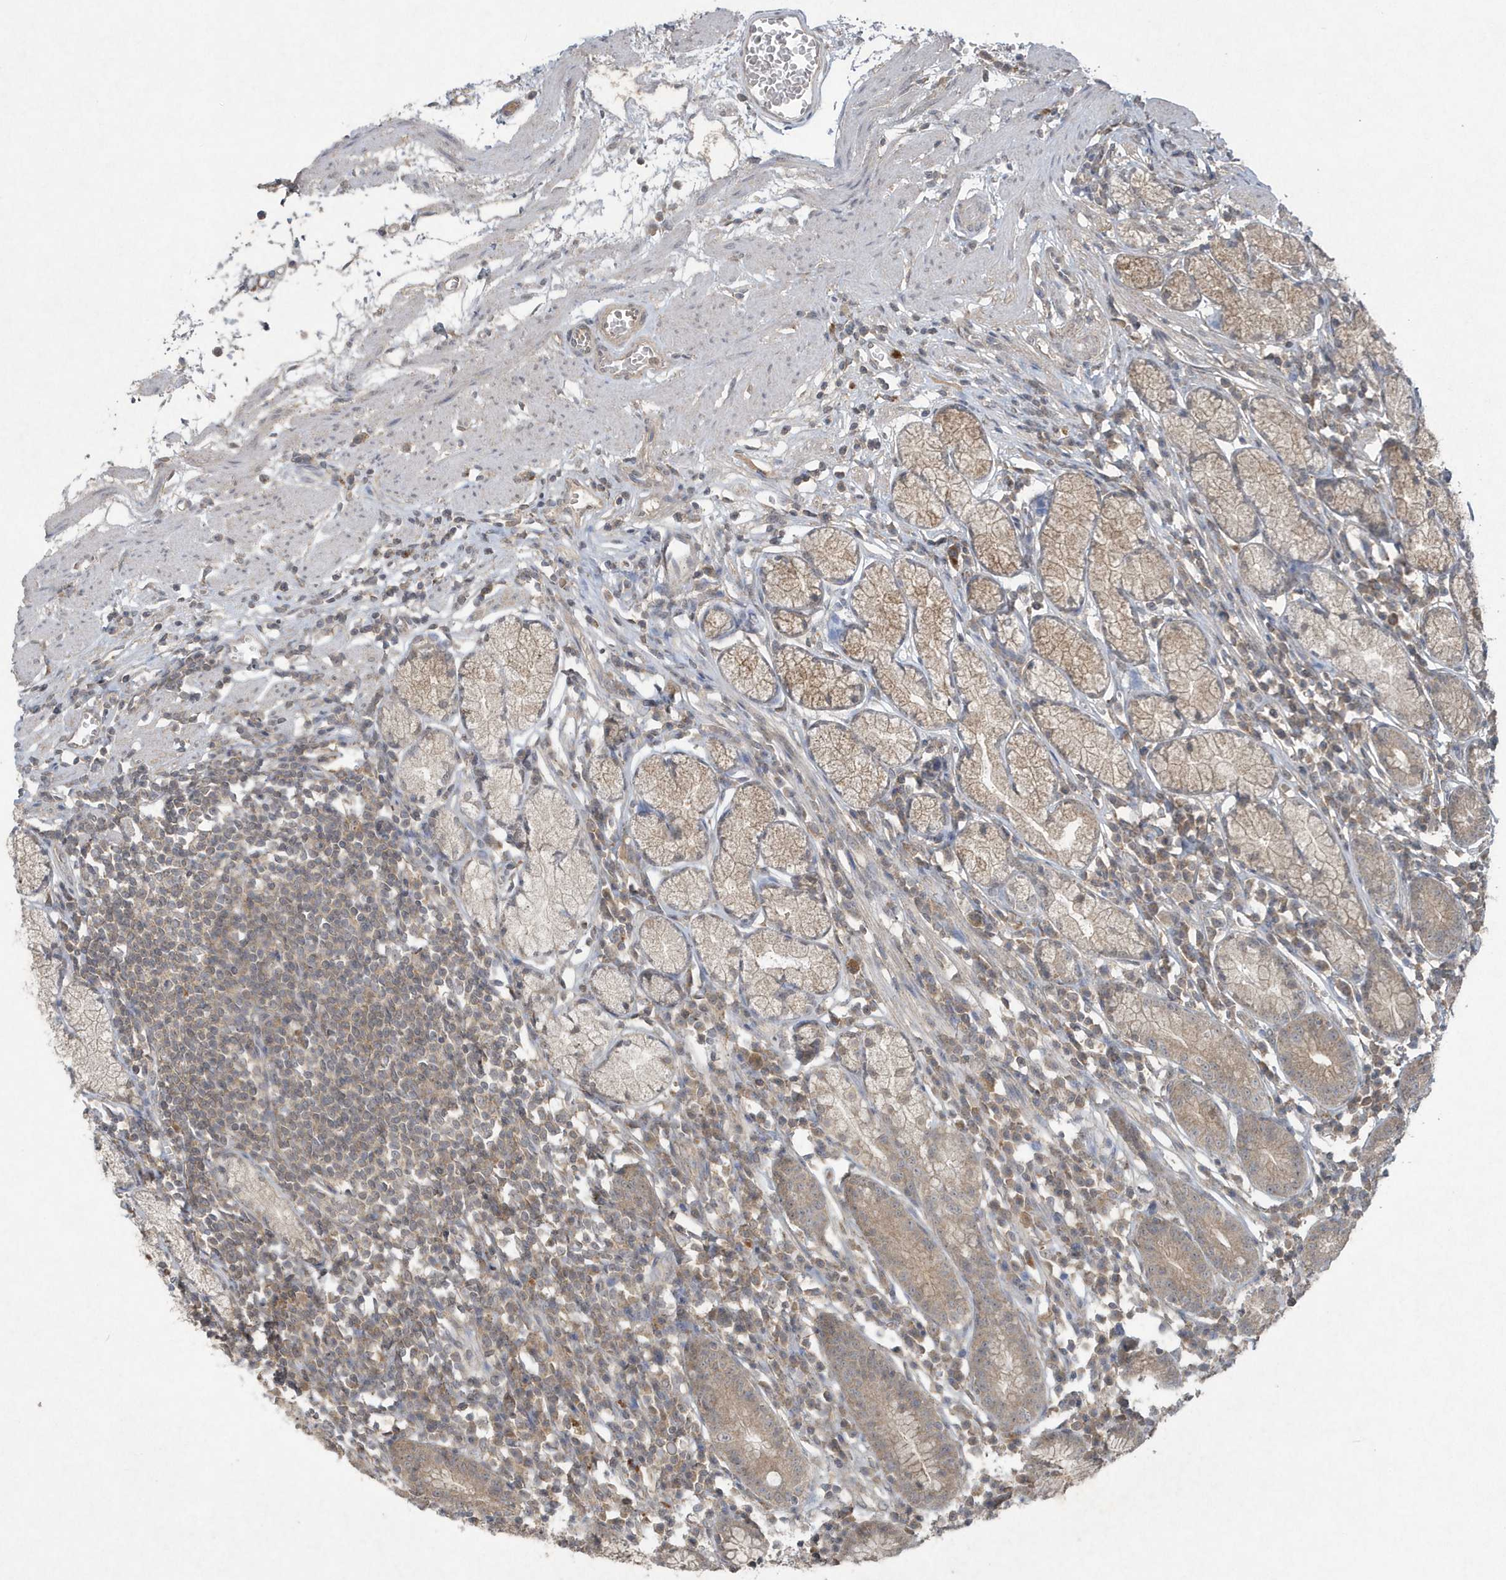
{"staining": {"intensity": "moderate", "quantity": "25%-75%", "location": "cytoplasmic/membranous"}, "tissue": "stomach", "cell_type": "Glandular cells", "image_type": "normal", "snomed": [{"axis": "morphology", "description": "Normal tissue, NOS"}, {"axis": "topography", "description": "Stomach"}], "caption": "Normal stomach was stained to show a protein in brown. There is medium levels of moderate cytoplasmic/membranous staining in approximately 25%-75% of glandular cells. The protein is stained brown, and the nuclei are stained in blue (DAB (3,3'-diaminobenzidine) IHC with brightfield microscopy, high magnification).", "gene": "C1RL", "patient": {"sex": "male", "age": 55}}